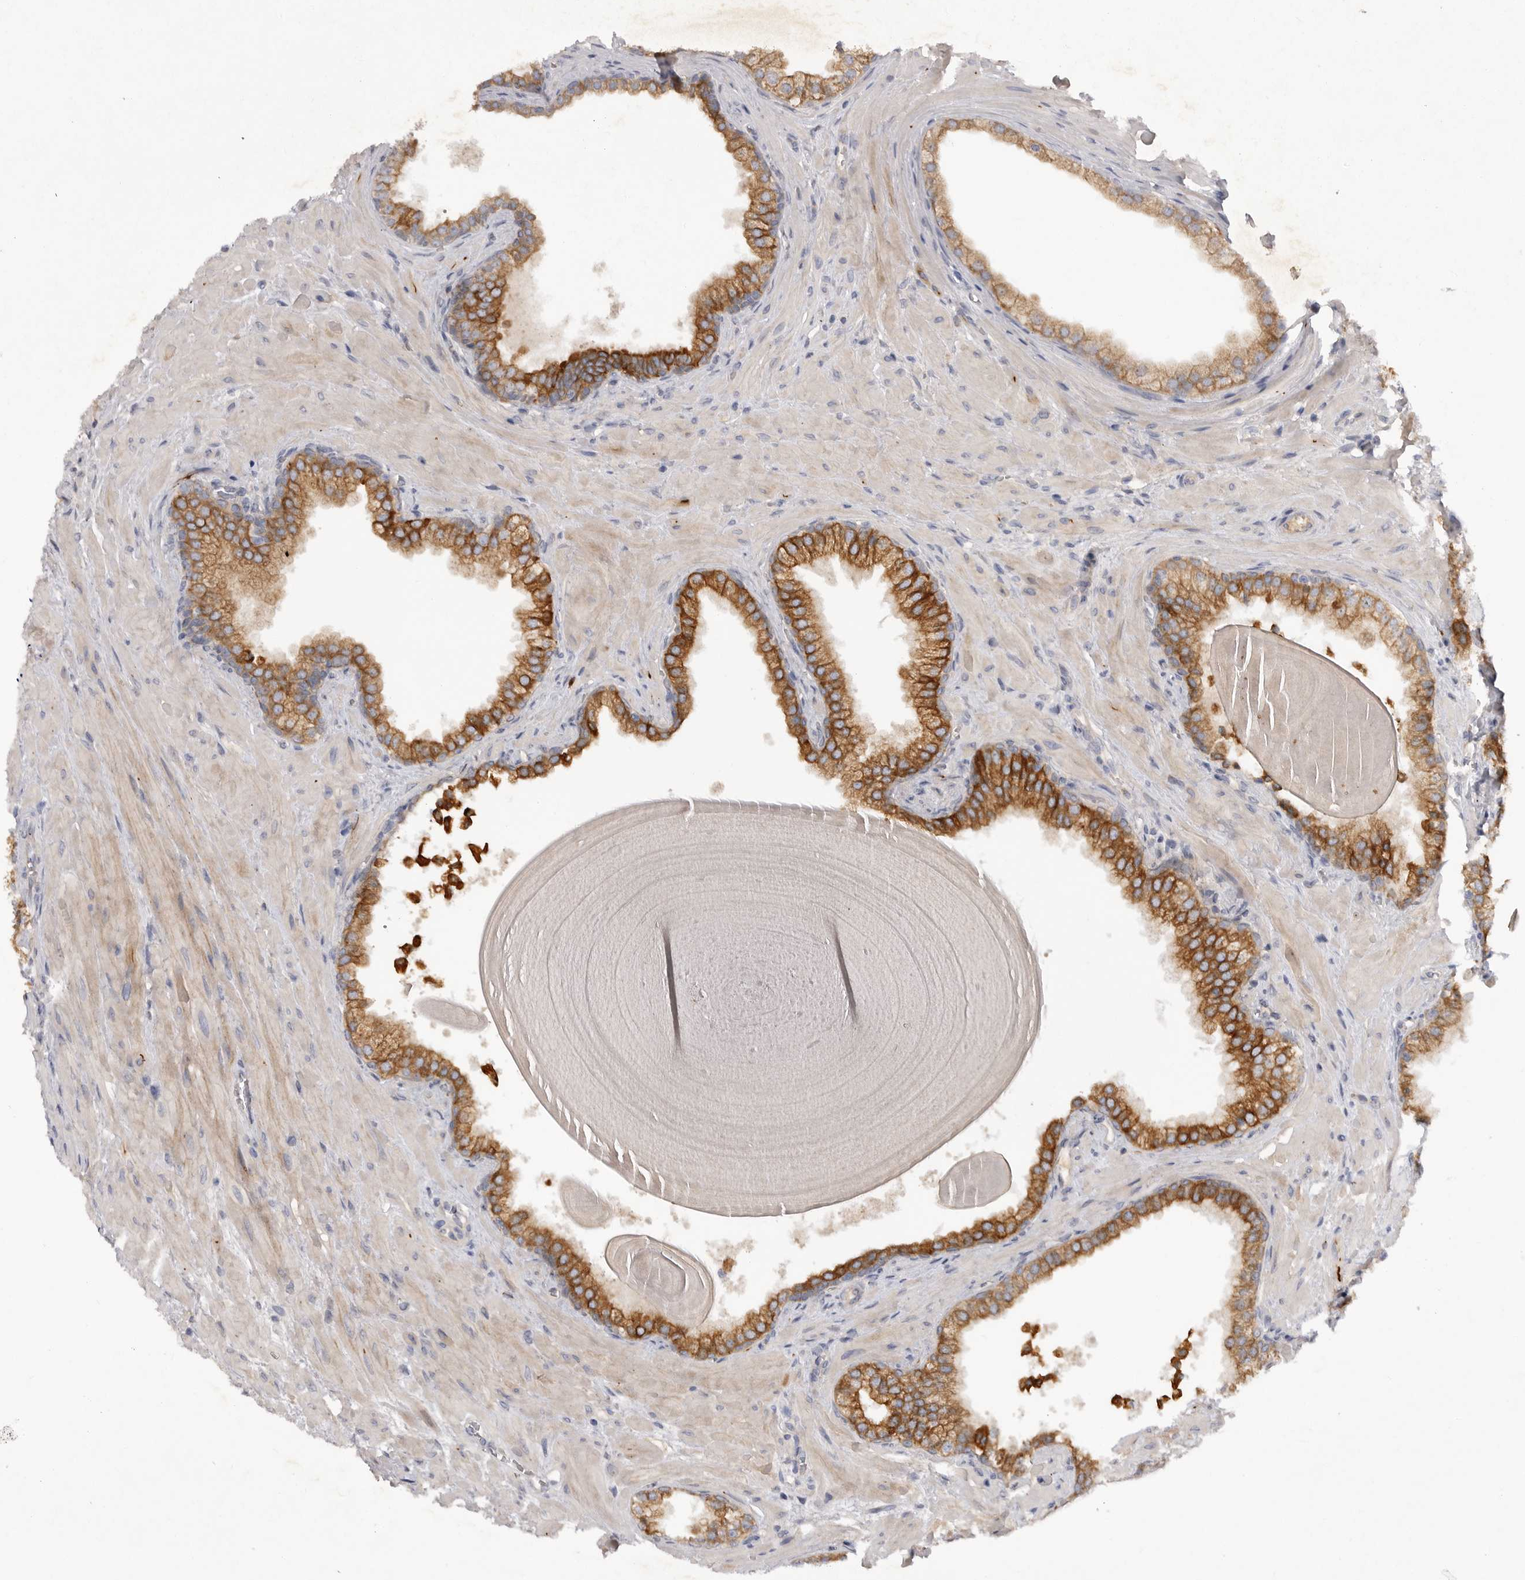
{"staining": {"intensity": "strong", "quantity": "25%-75%", "location": "cytoplasmic/membranous"}, "tissue": "prostate", "cell_type": "Glandular cells", "image_type": "normal", "snomed": [{"axis": "morphology", "description": "Normal tissue, NOS"}, {"axis": "topography", "description": "Prostate"}], "caption": "IHC (DAB) staining of benign human prostate shows strong cytoplasmic/membranous protein expression in about 25%-75% of glandular cells. (Brightfield microscopy of DAB IHC at high magnification).", "gene": "DHDDS", "patient": {"sex": "male", "age": 48}}